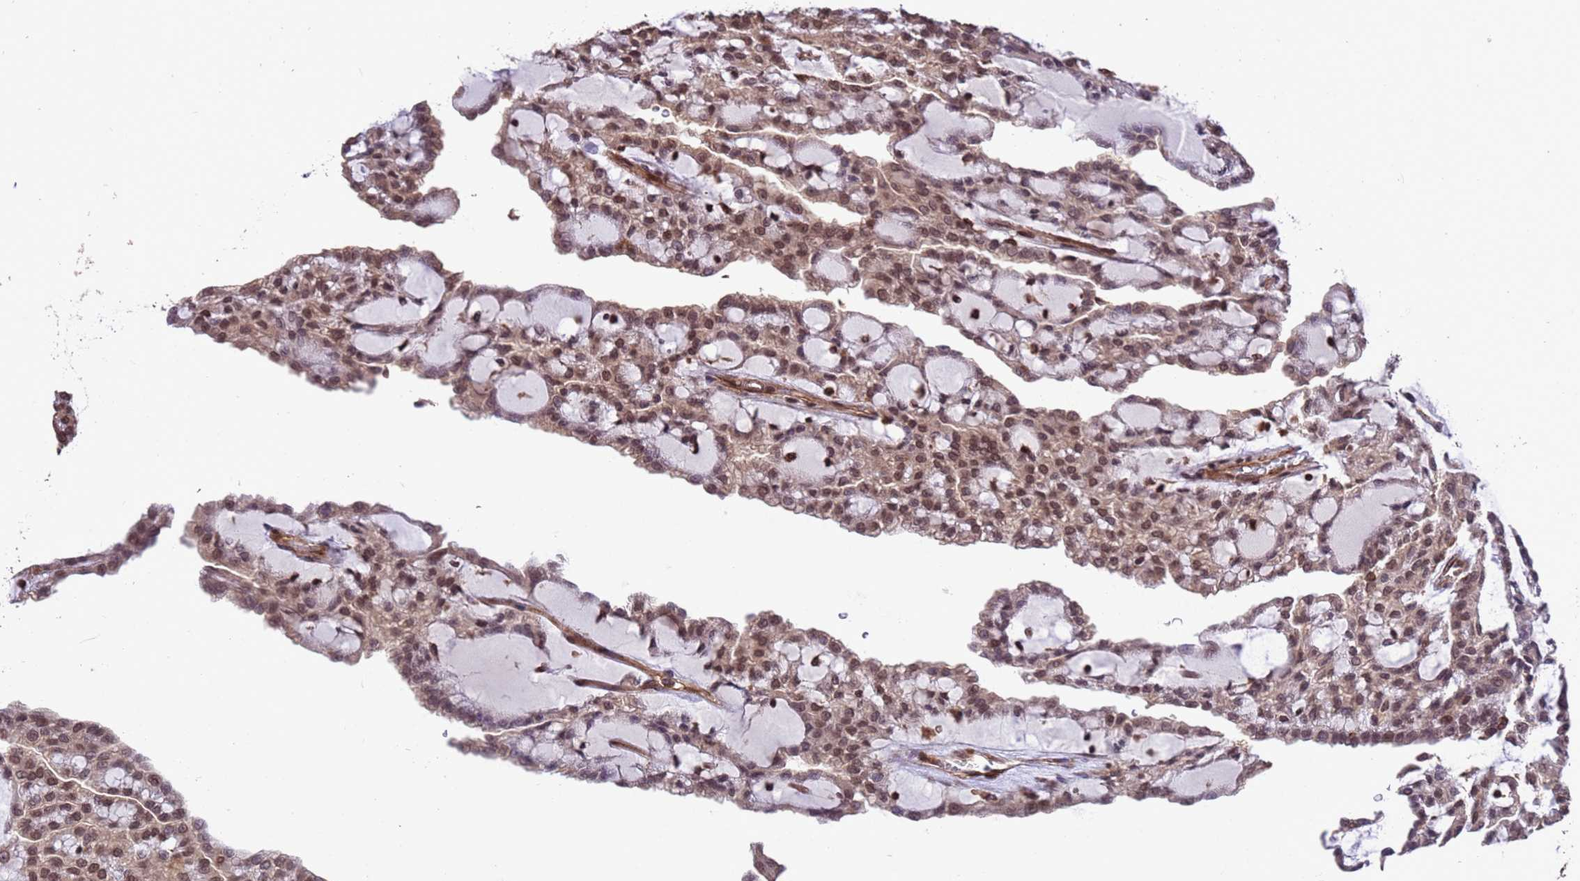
{"staining": {"intensity": "strong", "quantity": ">75%", "location": "nuclear"}, "tissue": "renal cancer", "cell_type": "Tumor cells", "image_type": "cancer", "snomed": [{"axis": "morphology", "description": "Adenocarcinoma, NOS"}, {"axis": "topography", "description": "Kidney"}], "caption": "Human renal cancer (adenocarcinoma) stained with a brown dye displays strong nuclear positive positivity in about >75% of tumor cells.", "gene": "VSTM4", "patient": {"sex": "male", "age": 63}}